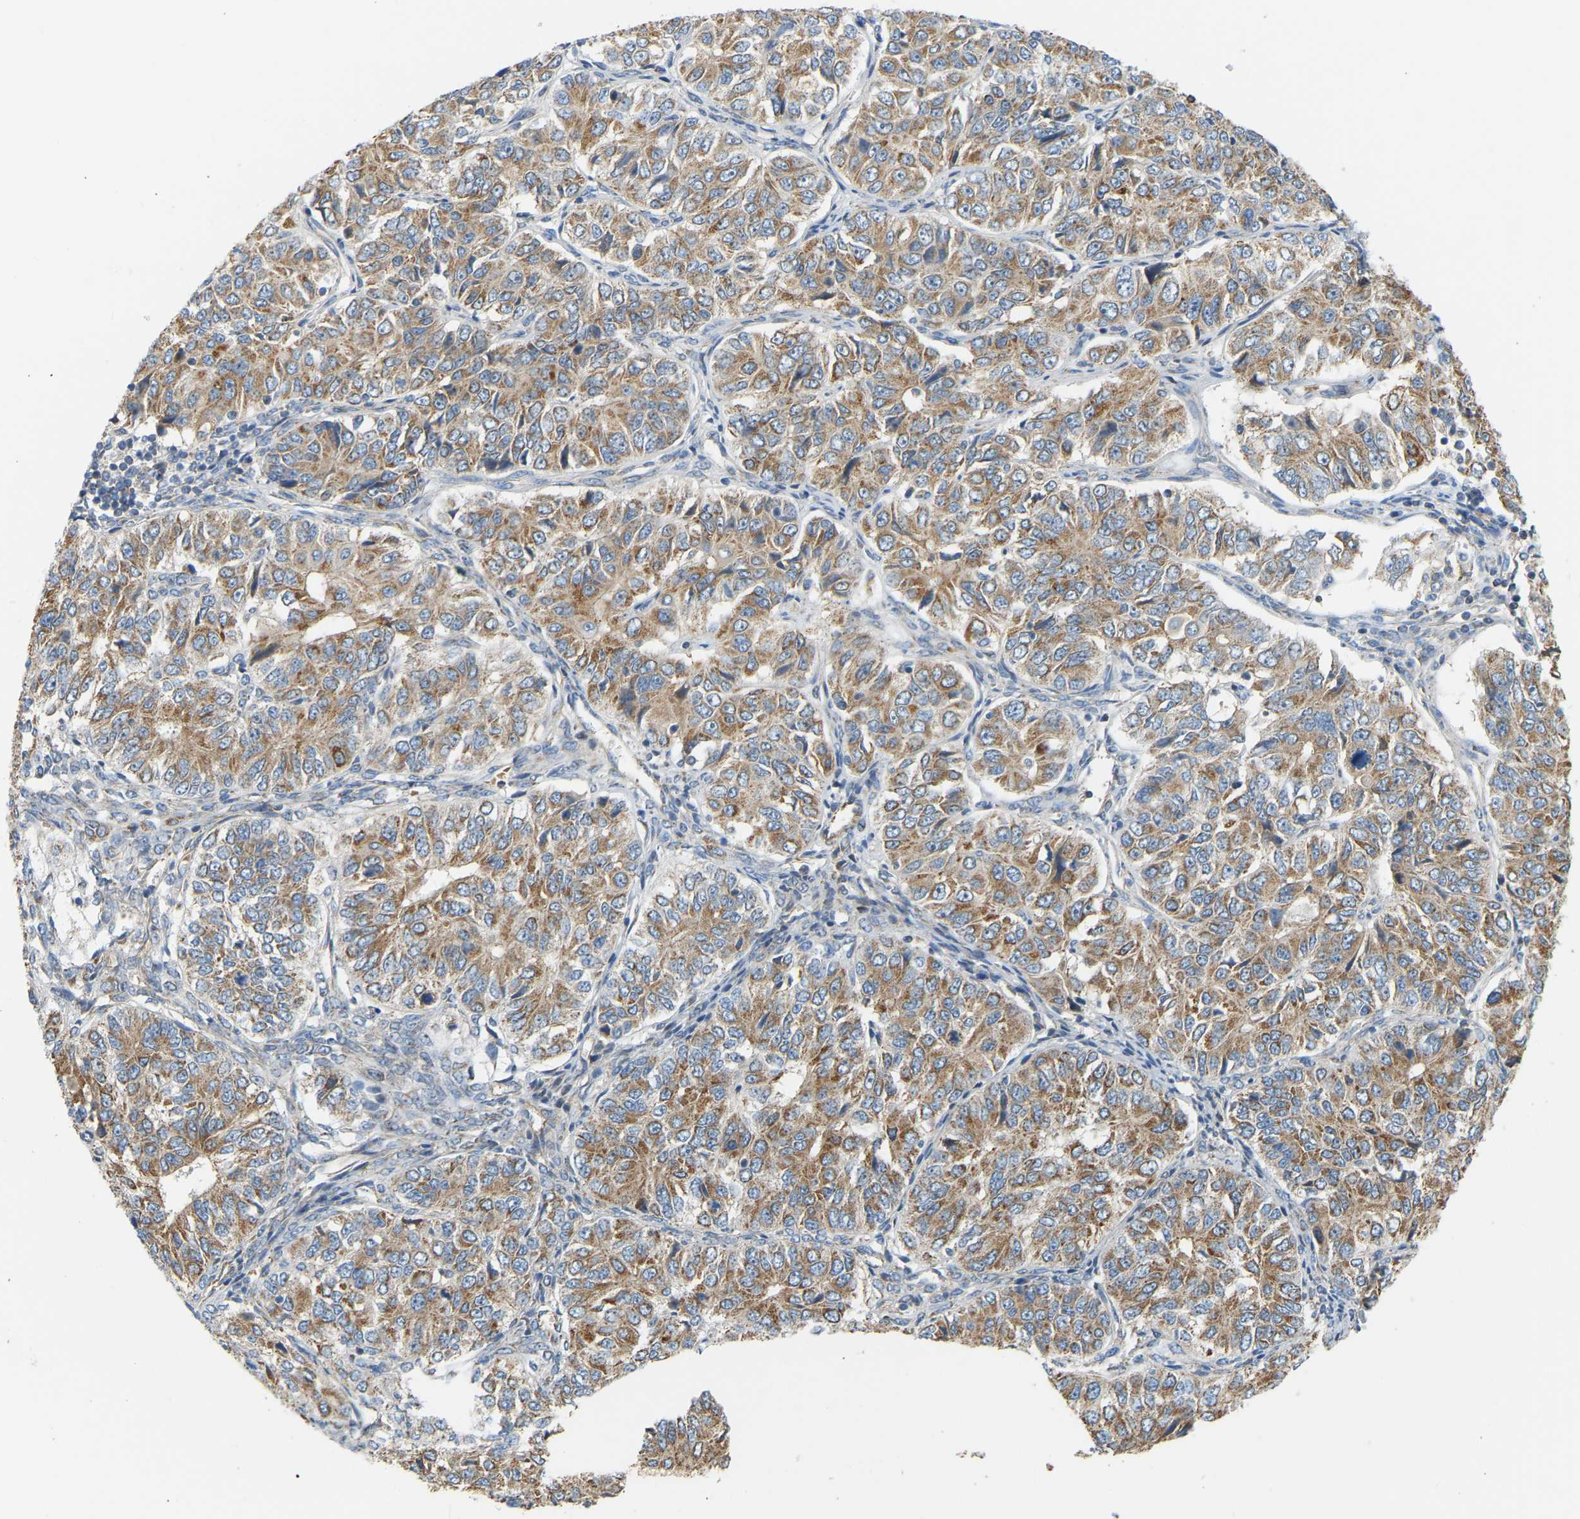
{"staining": {"intensity": "moderate", "quantity": ">75%", "location": "cytoplasmic/membranous"}, "tissue": "ovarian cancer", "cell_type": "Tumor cells", "image_type": "cancer", "snomed": [{"axis": "morphology", "description": "Carcinoma, endometroid"}, {"axis": "topography", "description": "Ovary"}], "caption": "A brown stain labels moderate cytoplasmic/membranous expression of a protein in human endometroid carcinoma (ovarian) tumor cells.", "gene": "YIPF2", "patient": {"sex": "female", "age": 51}}